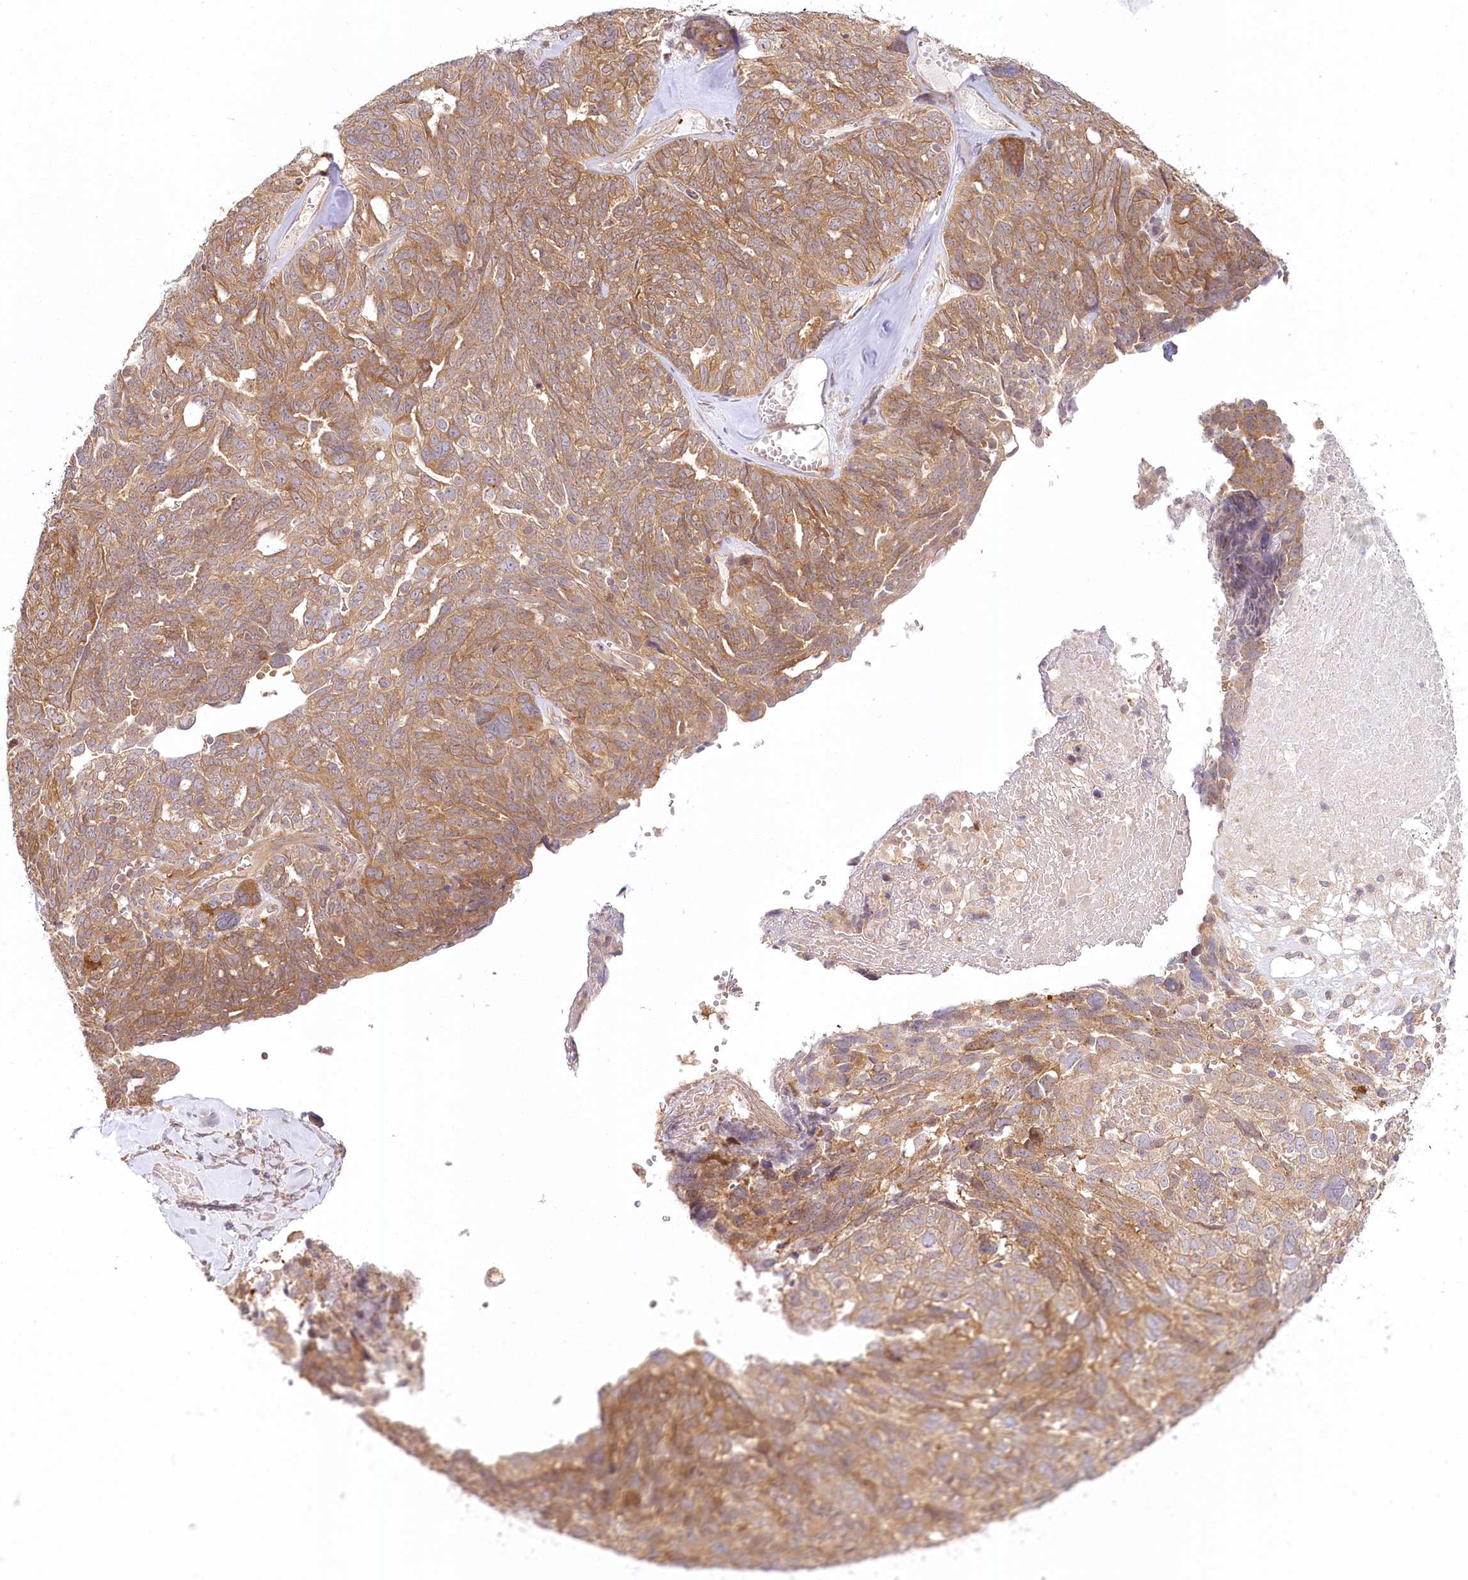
{"staining": {"intensity": "moderate", "quantity": ">75%", "location": "cytoplasmic/membranous"}, "tissue": "ovarian cancer", "cell_type": "Tumor cells", "image_type": "cancer", "snomed": [{"axis": "morphology", "description": "Cystadenocarcinoma, serous, NOS"}, {"axis": "topography", "description": "Ovary"}], "caption": "There is medium levels of moderate cytoplasmic/membranous expression in tumor cells of ovarian serous cystadenocarcinoma, as demonstrated by immunohistochemical staining (brown color).", "gene": "INPP4B", "patient": {"sex": "female", "age": 79}}